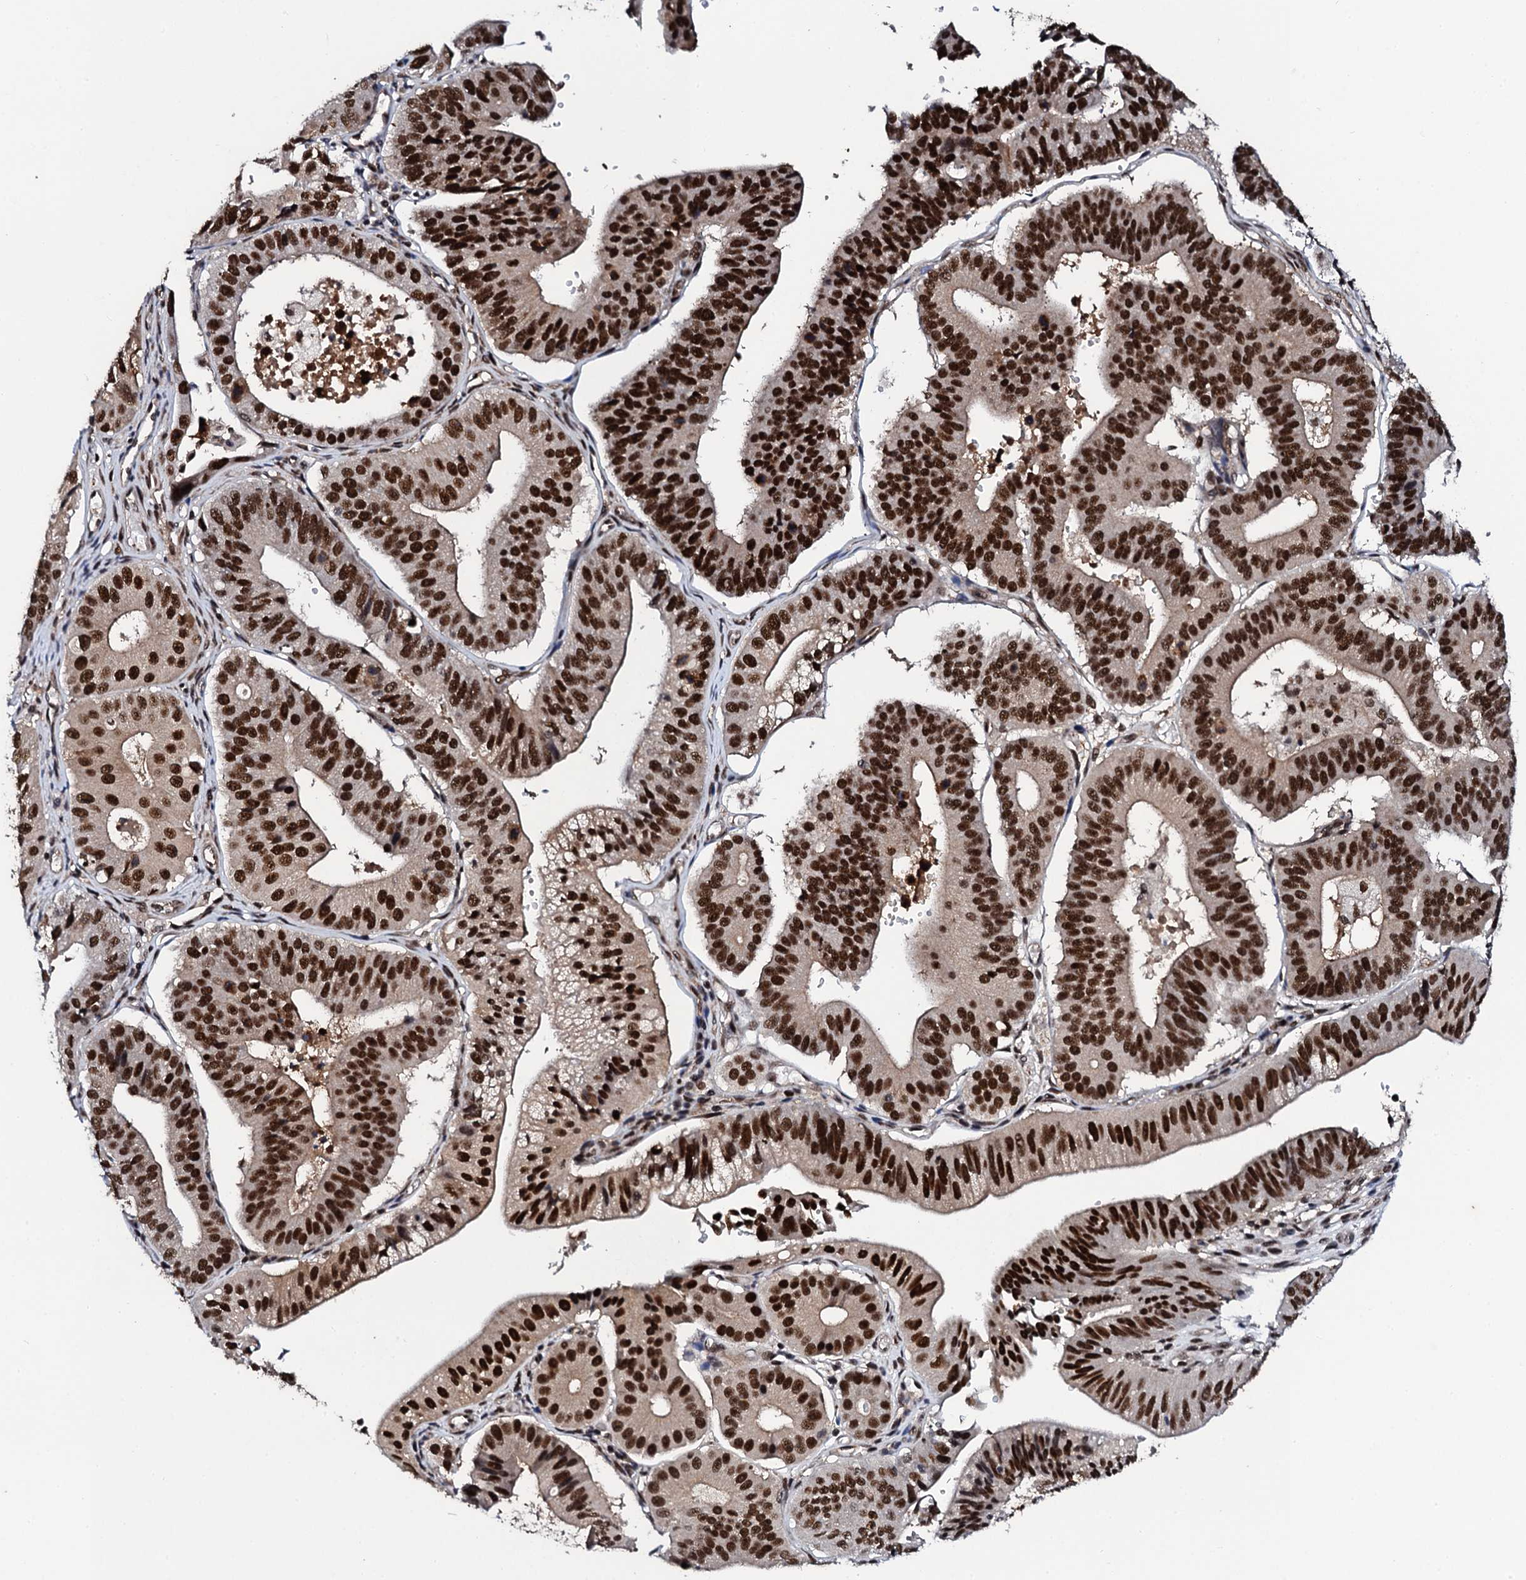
{"staining": {"intensity": "strong", "quantity": ">75%", "location": "nuclear"}, "tissue": "stomach cancer", "cell_type": "Tumor cells", "image_type": "cancer", "snomed": [{"axis": "morphology", "description": "Adenocarcinoma, NOS"}, {"axis": "topography", "description": "Stomach"}], "caption": "A brown stain shows strong nuclear positivity of a protein in human adenocarcinoma (stomach) tumor cells. (DAB = brown stain, brightfield microscopy at high magnification).", "gene": "CSTF3", "patient": {"sex": "male", "age": 59}}